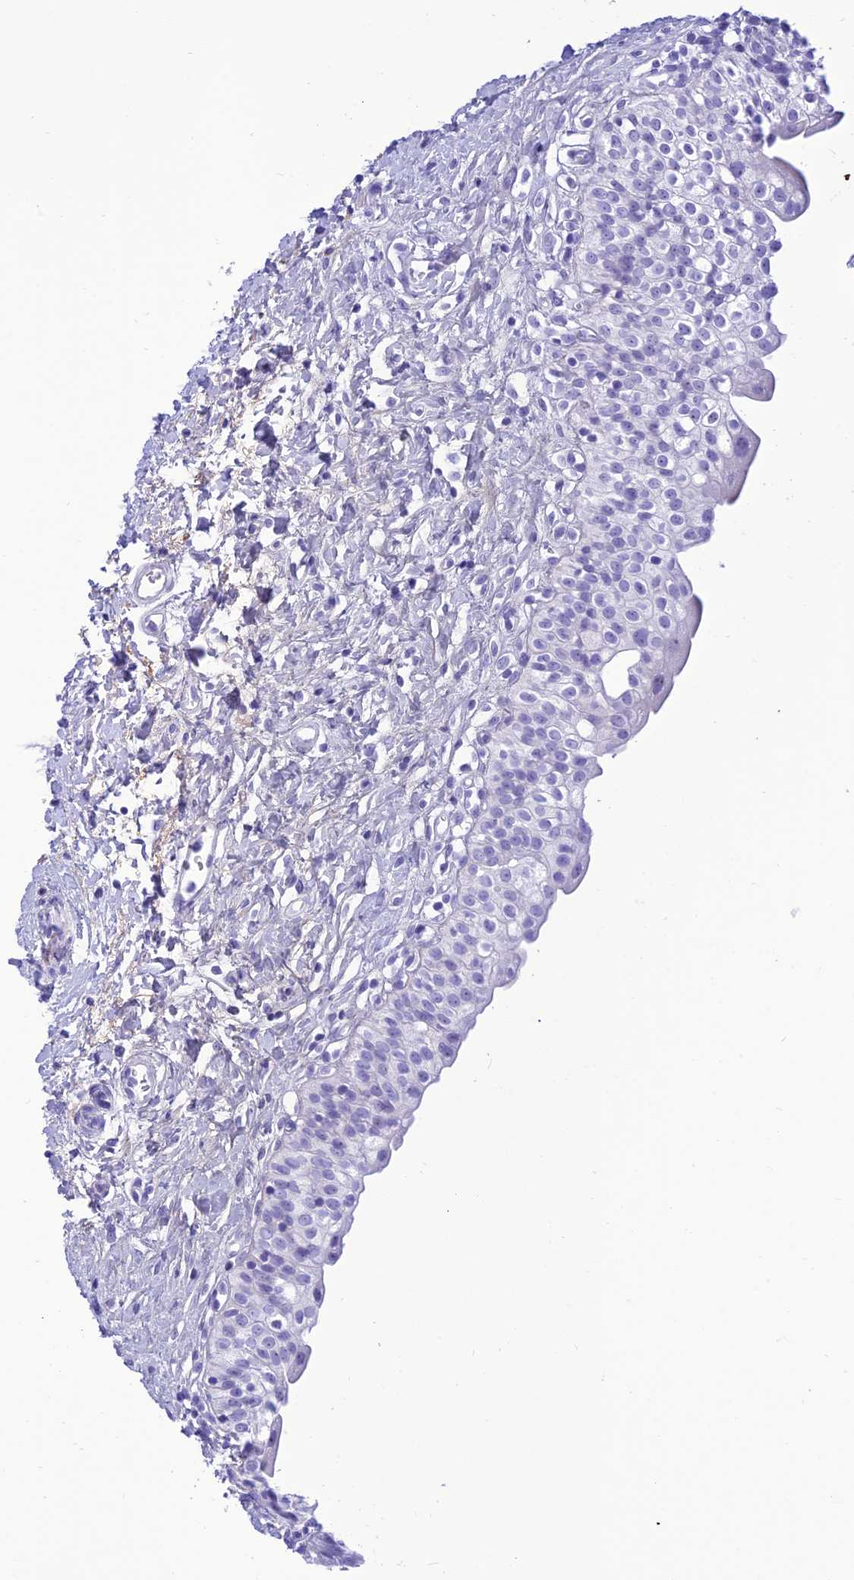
{"staining": {"intensity": "negative", "quantity": "none", "location": "none"}, "tissue": "urinary bladder", "cell_type": "Urothelial cells", "image_type": "normal", "snomed": [{"axis": "morphology", "description": "Normal tissue, NOS"}, {"axis": "topography", "description": "Urinary bladder"}], "caption": "DAB (3,3'-diaminobenzidine) immunohistochemical staining of unremarkable human urinary bladder shows no significant staining in urothelial cells. (DAB immunohistochemistry (IHC) with hematoxylin counter stain).", "gene": "PRNP", "patient": {"sex": "male", "age": 51}}